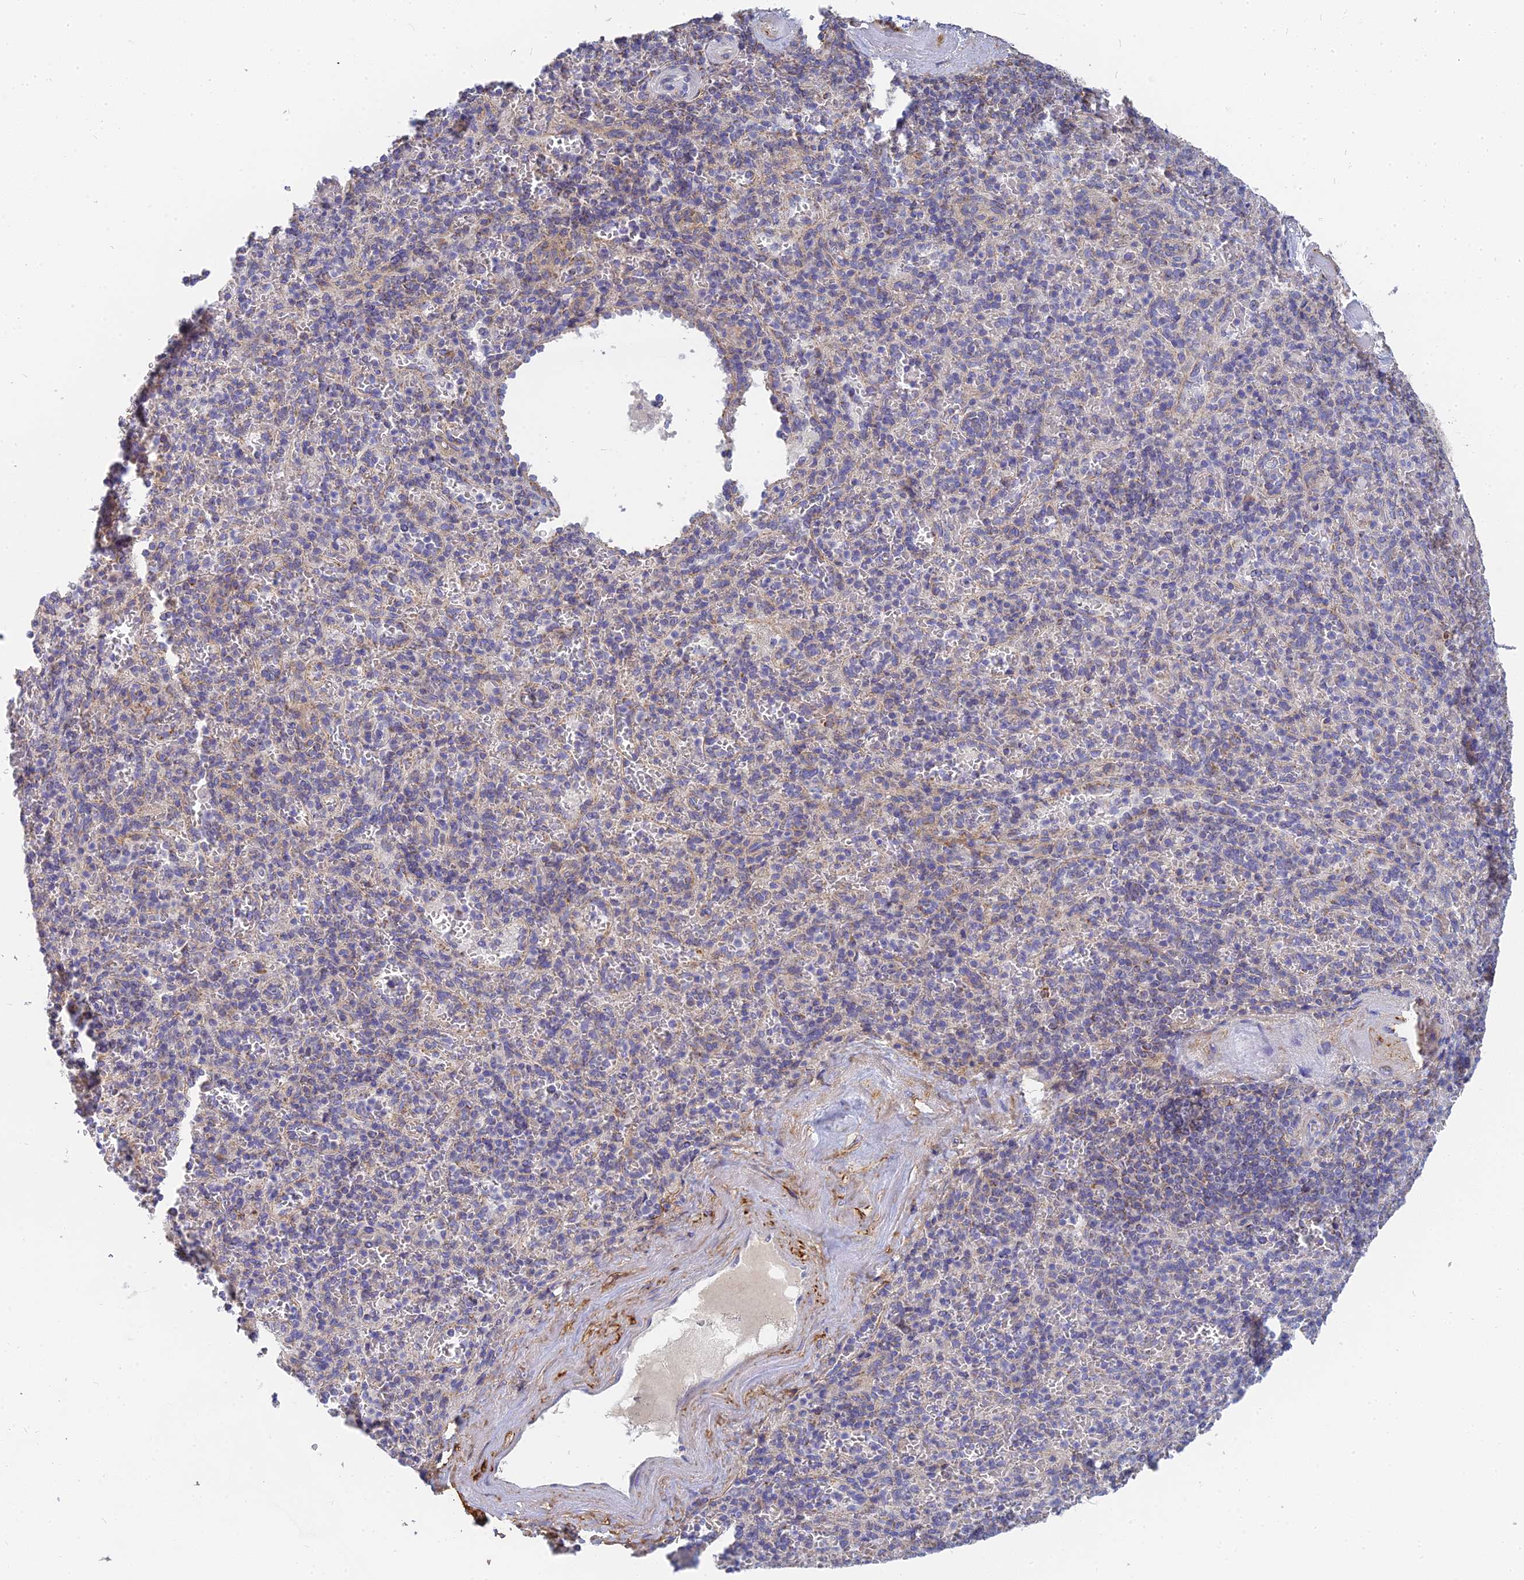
{"staining": {"intensity": "weak", "quantity": "25%-75%", "location": "cytoplasmic/membranous"}, "tissue": "spleen", "cell_type": "Cells in red pulp", "image_type": "normal", "snomed": [{"axis": "morphology", "description": "Normal tissue, NOS"}, {"axis": "topography", "description": "Spleen"}], "caption": "Spleen stained for a protein shows weak cytoplasmic/membranous positivity in cells in red pulp. Using DAB (3,3'-diaminobenzidine) (brown) and hematoxylin (blue) stains, captured at high magnification using brightfield microscopy.", "gene": "MRPL15", "patient": {"sex": "male", "age": 82}}